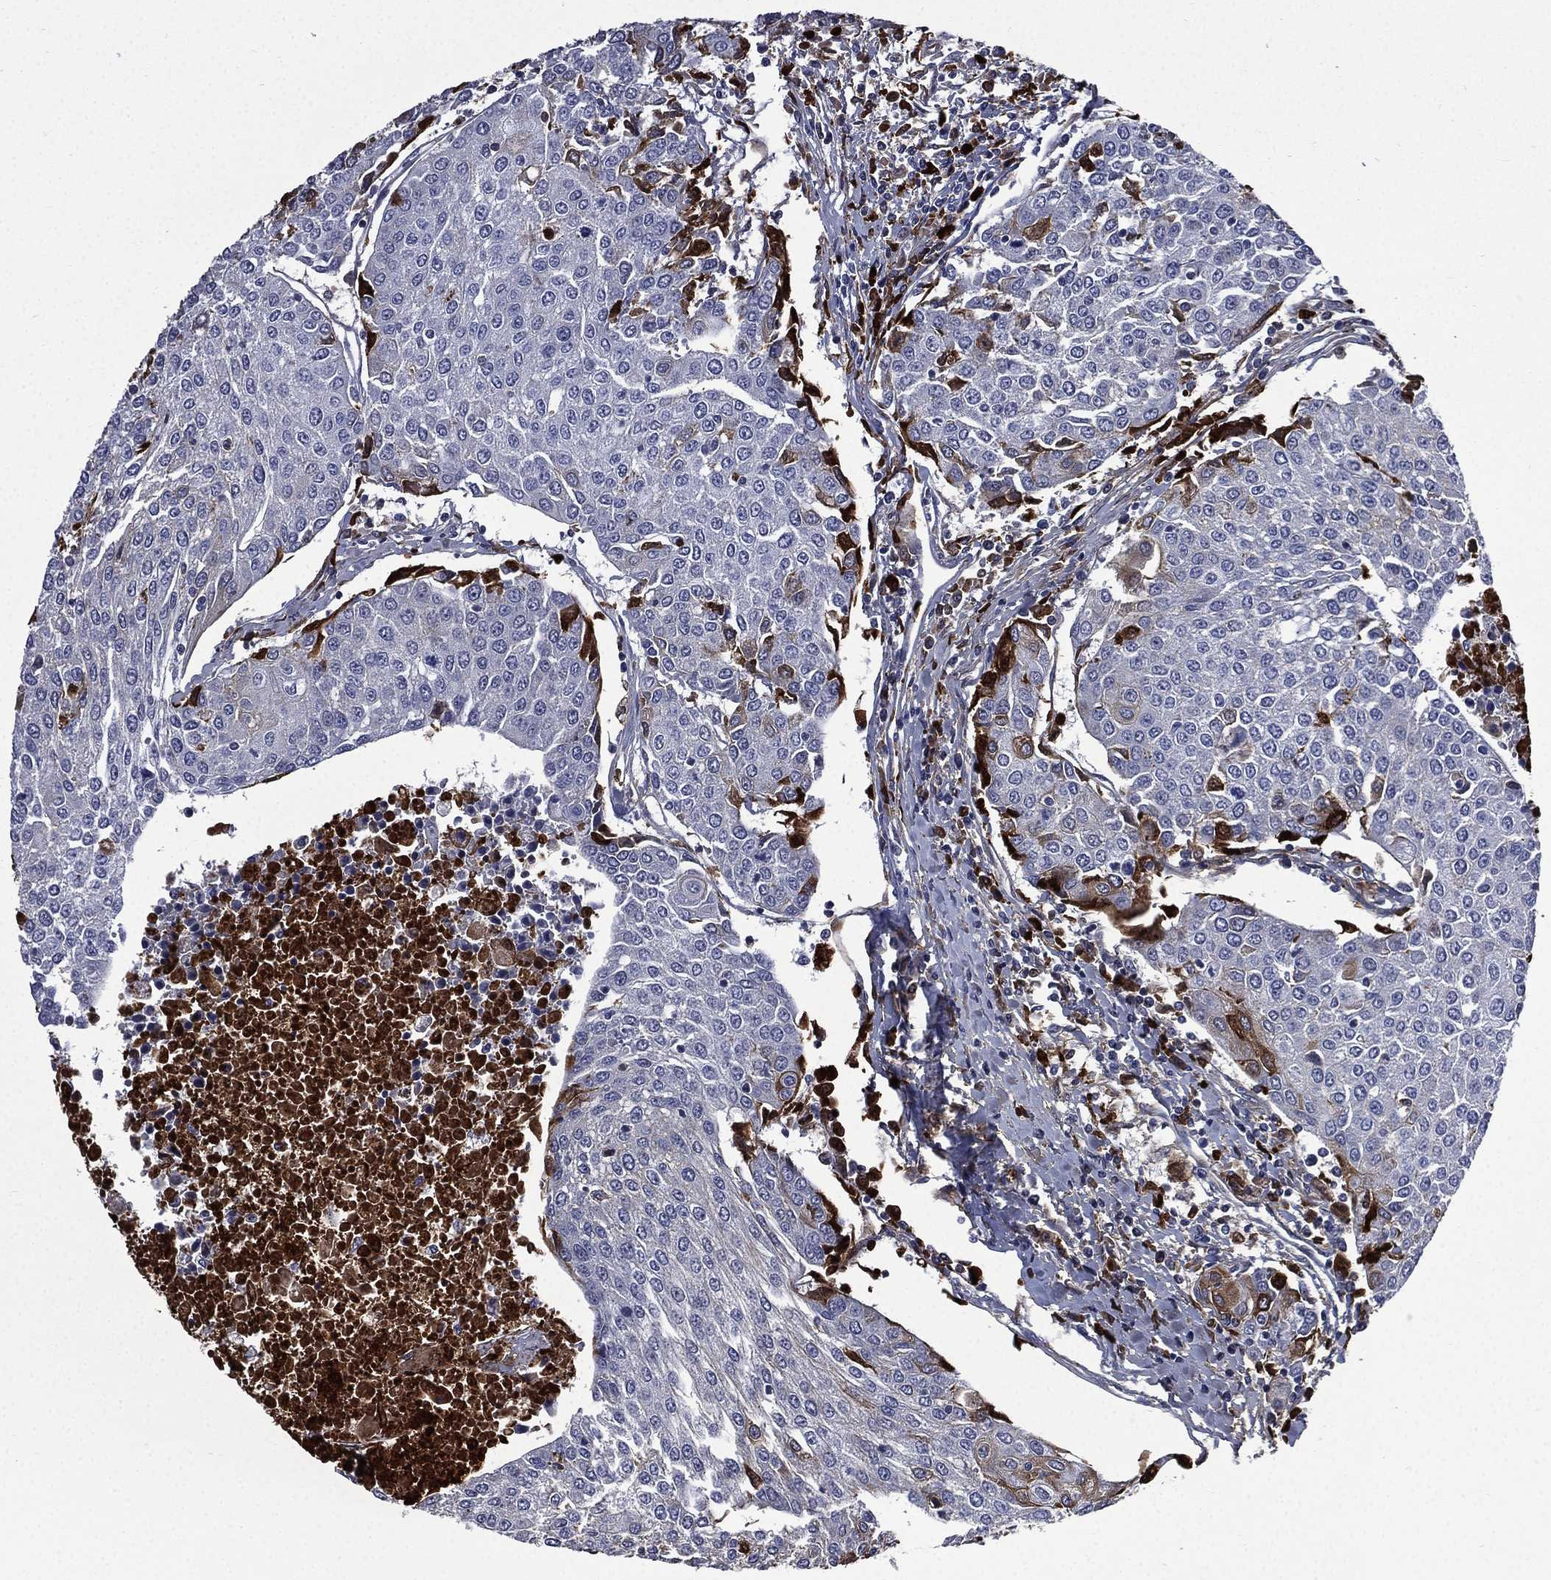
{"staining": {"intensity": "negative", "quantity": "none", "location": "none"}, "tissue": "urothelial cancer", "cell_type": "Tumor cells", "image_type": "cancer", "snomed": [{"axis": "morphology", "description": "Urothelial carcinoma, High grade"}, {"axis": "topography", "description": "Urinary bladder"}], "caption": "Immunohistochemistry photomicrograph of neoplastic tissue: human urothelial carcinoma (high-grade) stained with DAB demonstrates no significant protein positivity in tumor cells.", "gene": "FGG", "patient": {"sex": "female", "age": 85}}